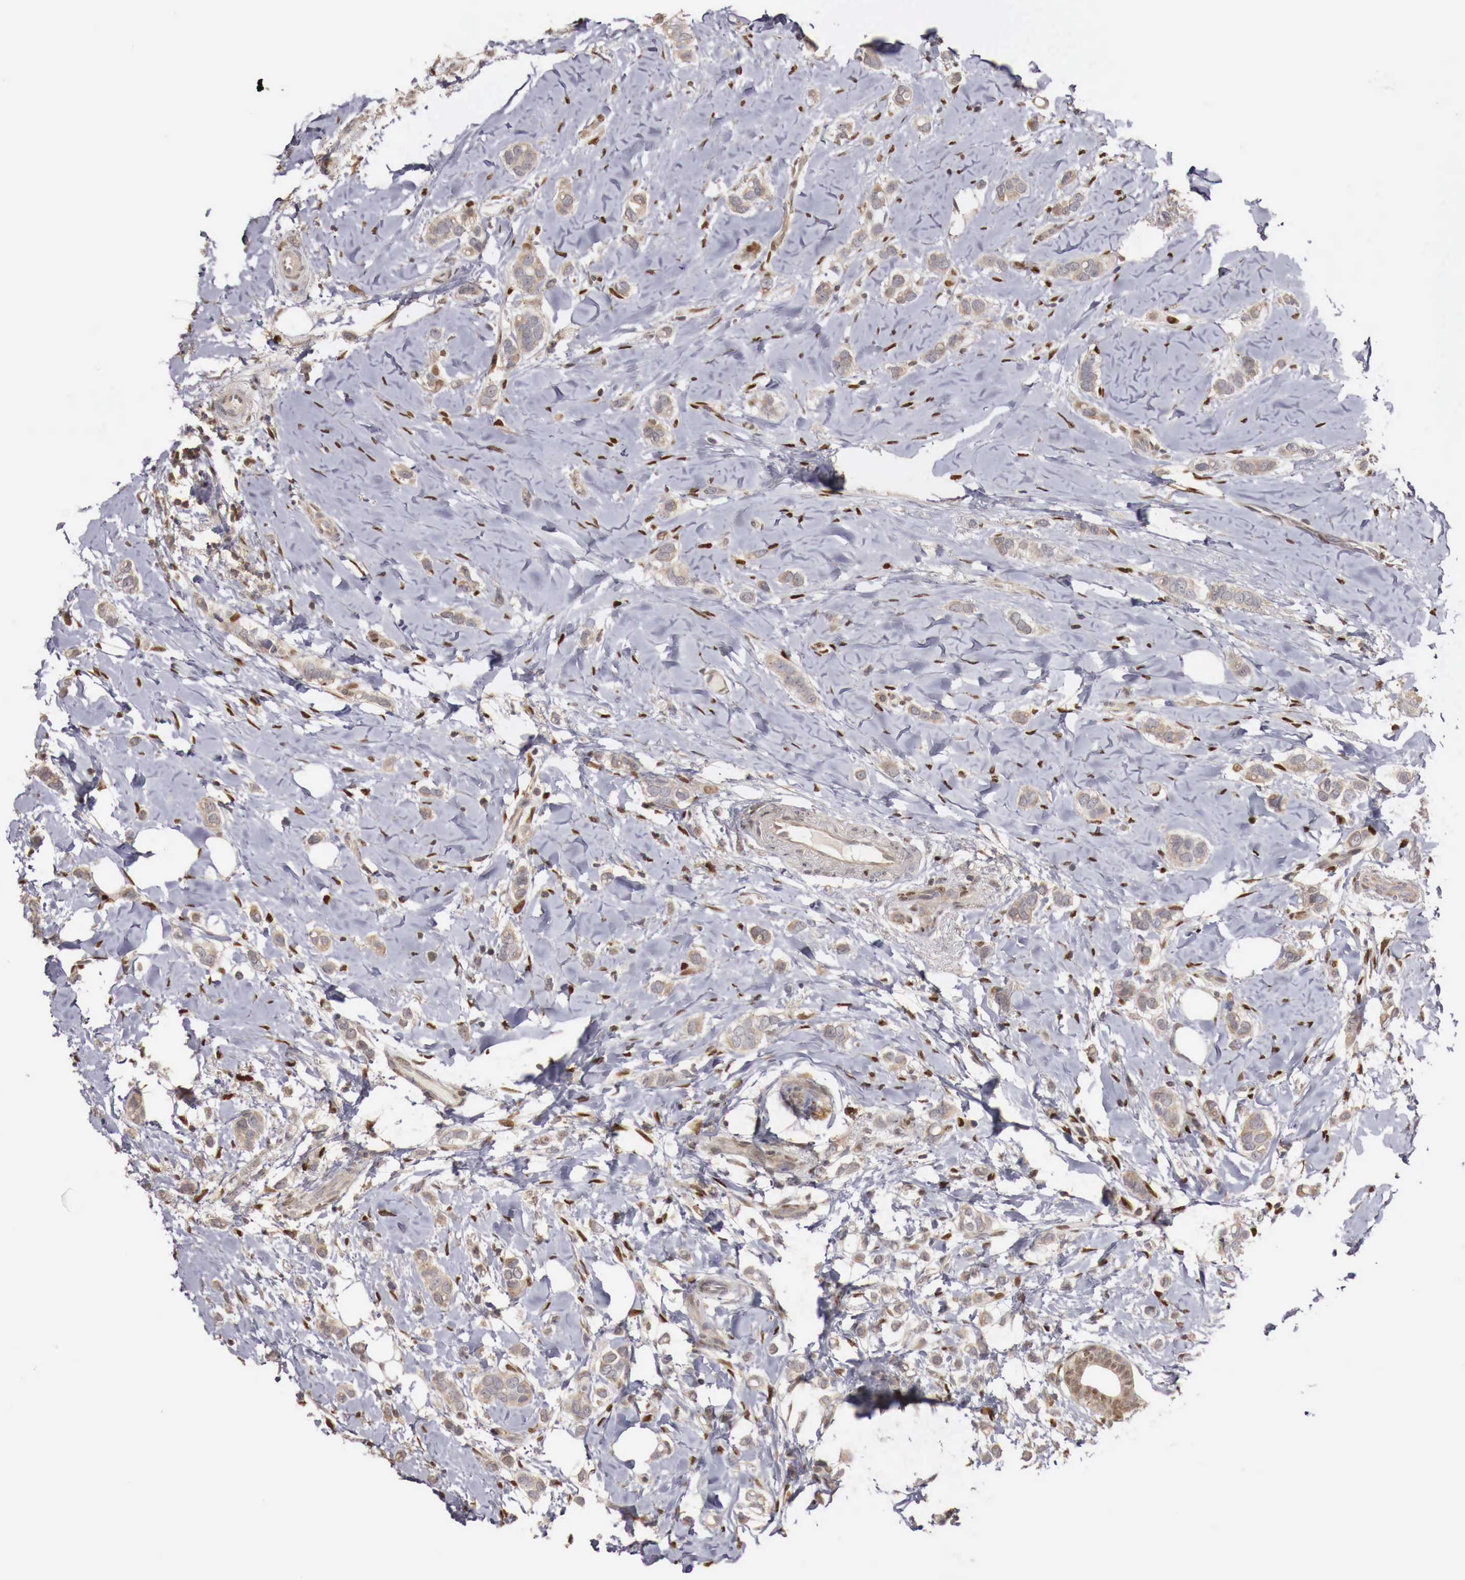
{"staining": {"intensity": "weak", "quantity": "25%-75%", "location": "cytoplasmic/membranous"}, "tissue": "breast cancer", "cell_type": "Tumor cells", "image_type": "cancer", "snomed": [{"axis": "morphology", "description": "Duct carcinoma"}, {"axis": "topography", "description": "Breast"}], "caption": "Protein expression analysis of human infiltrating ductal carcinoma (breast) reveals weak cytoplasmic/membranous staining in approximately 25%-75% of tumor cells.", "gene": "KHDRBS2", "patient": {"sex": "female", "age": 72}}